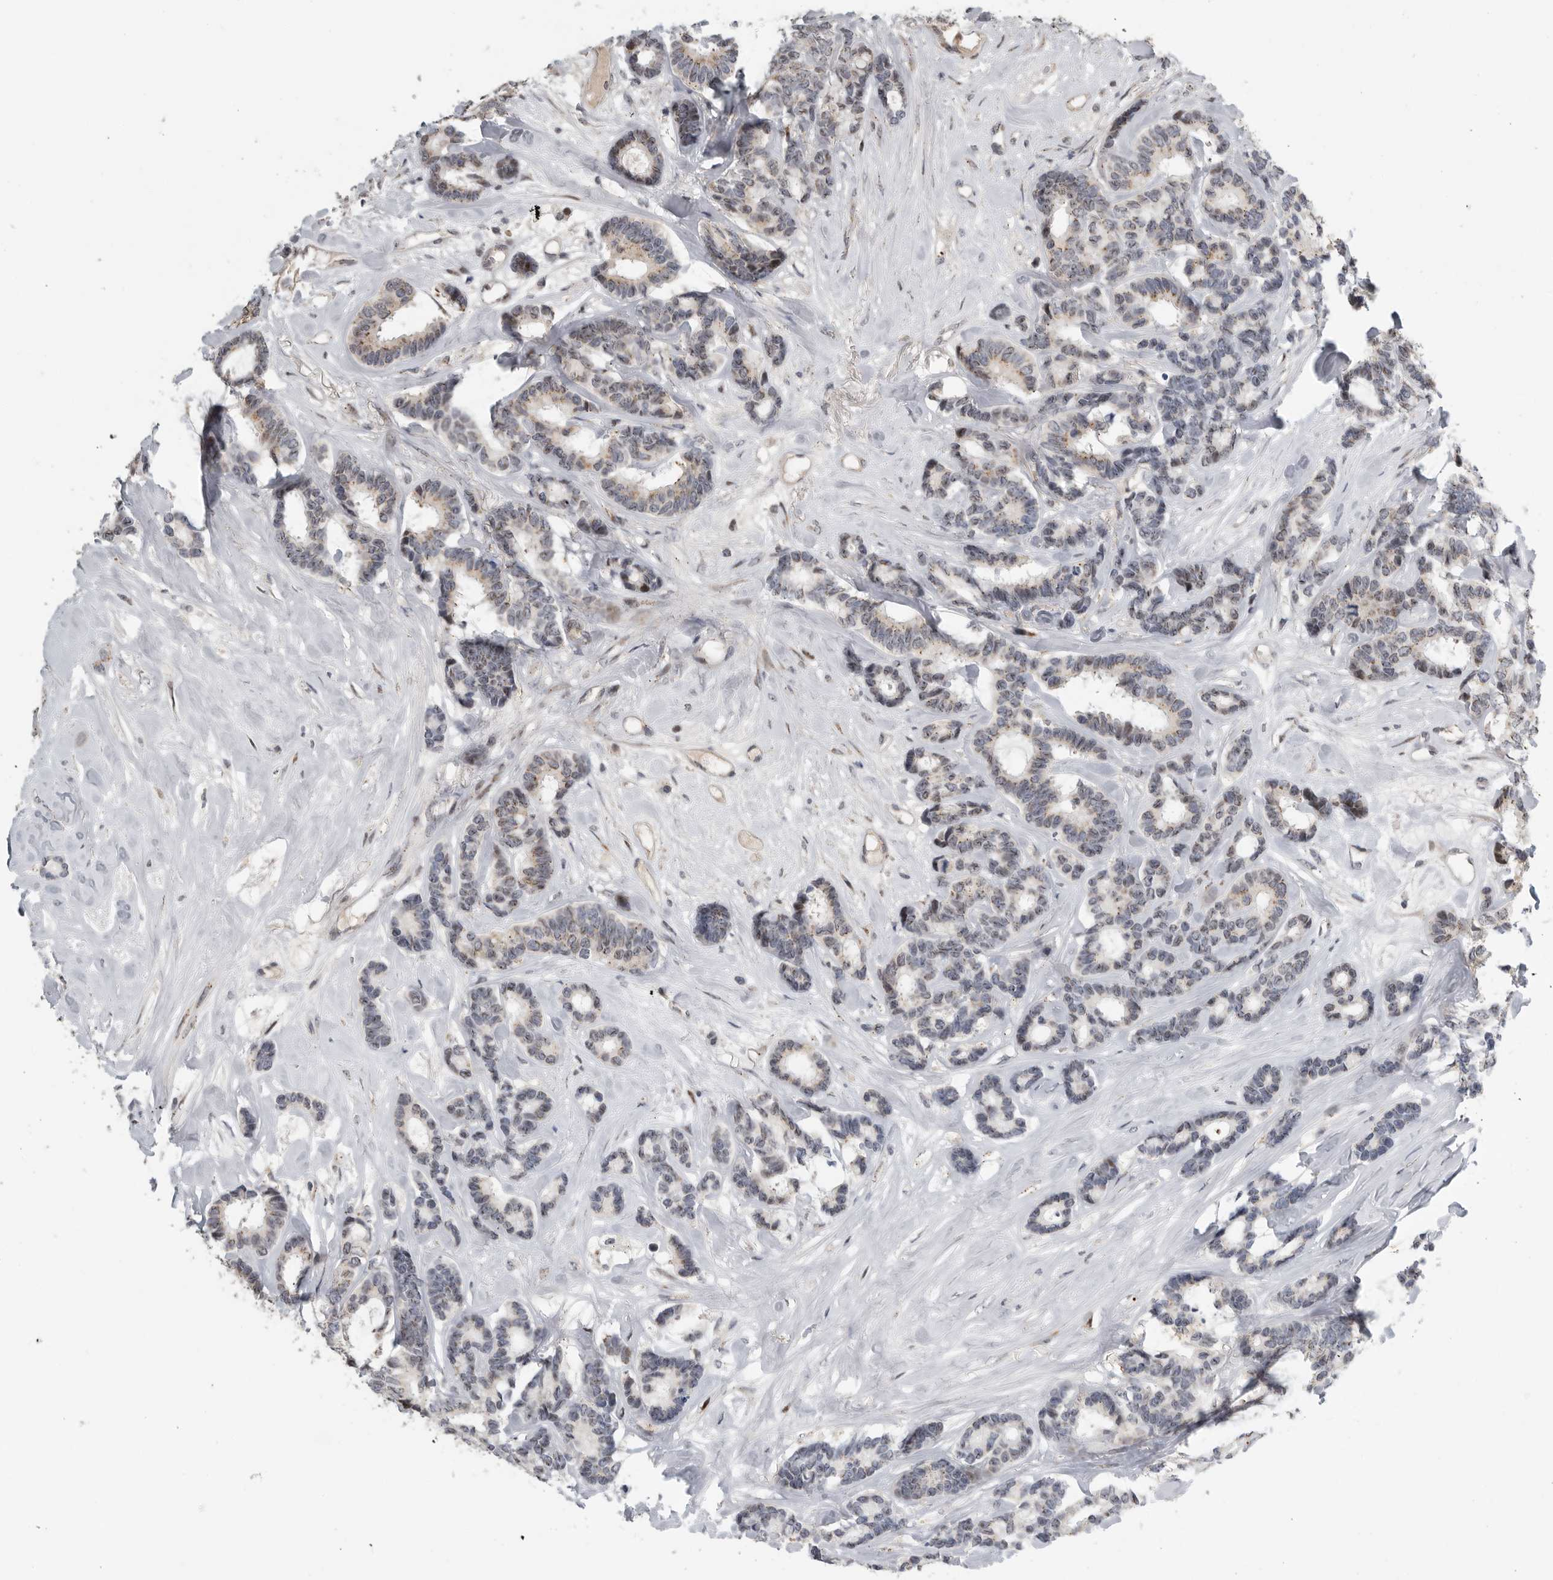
{"staining": {"intensity": "weak", "quantity": ">75%", "location": "cytoplasmic/membranous"}, "tissue": "breast cancer", "cell_type": "Tumor cells", "image_type": "cancer", "snomed": [{"axis": "morphology", "description": "Duct carcinoma"}, {"axis": "topography", "description": "Breast"}], "caption": "Immunohistochemical staining of human breast cancer displays weak cytoplasmic/membranous protein positivity in about >75% of tumor cells.", "gene": "PCMTD1", "patient": {"sex": "female", "age": 87}}